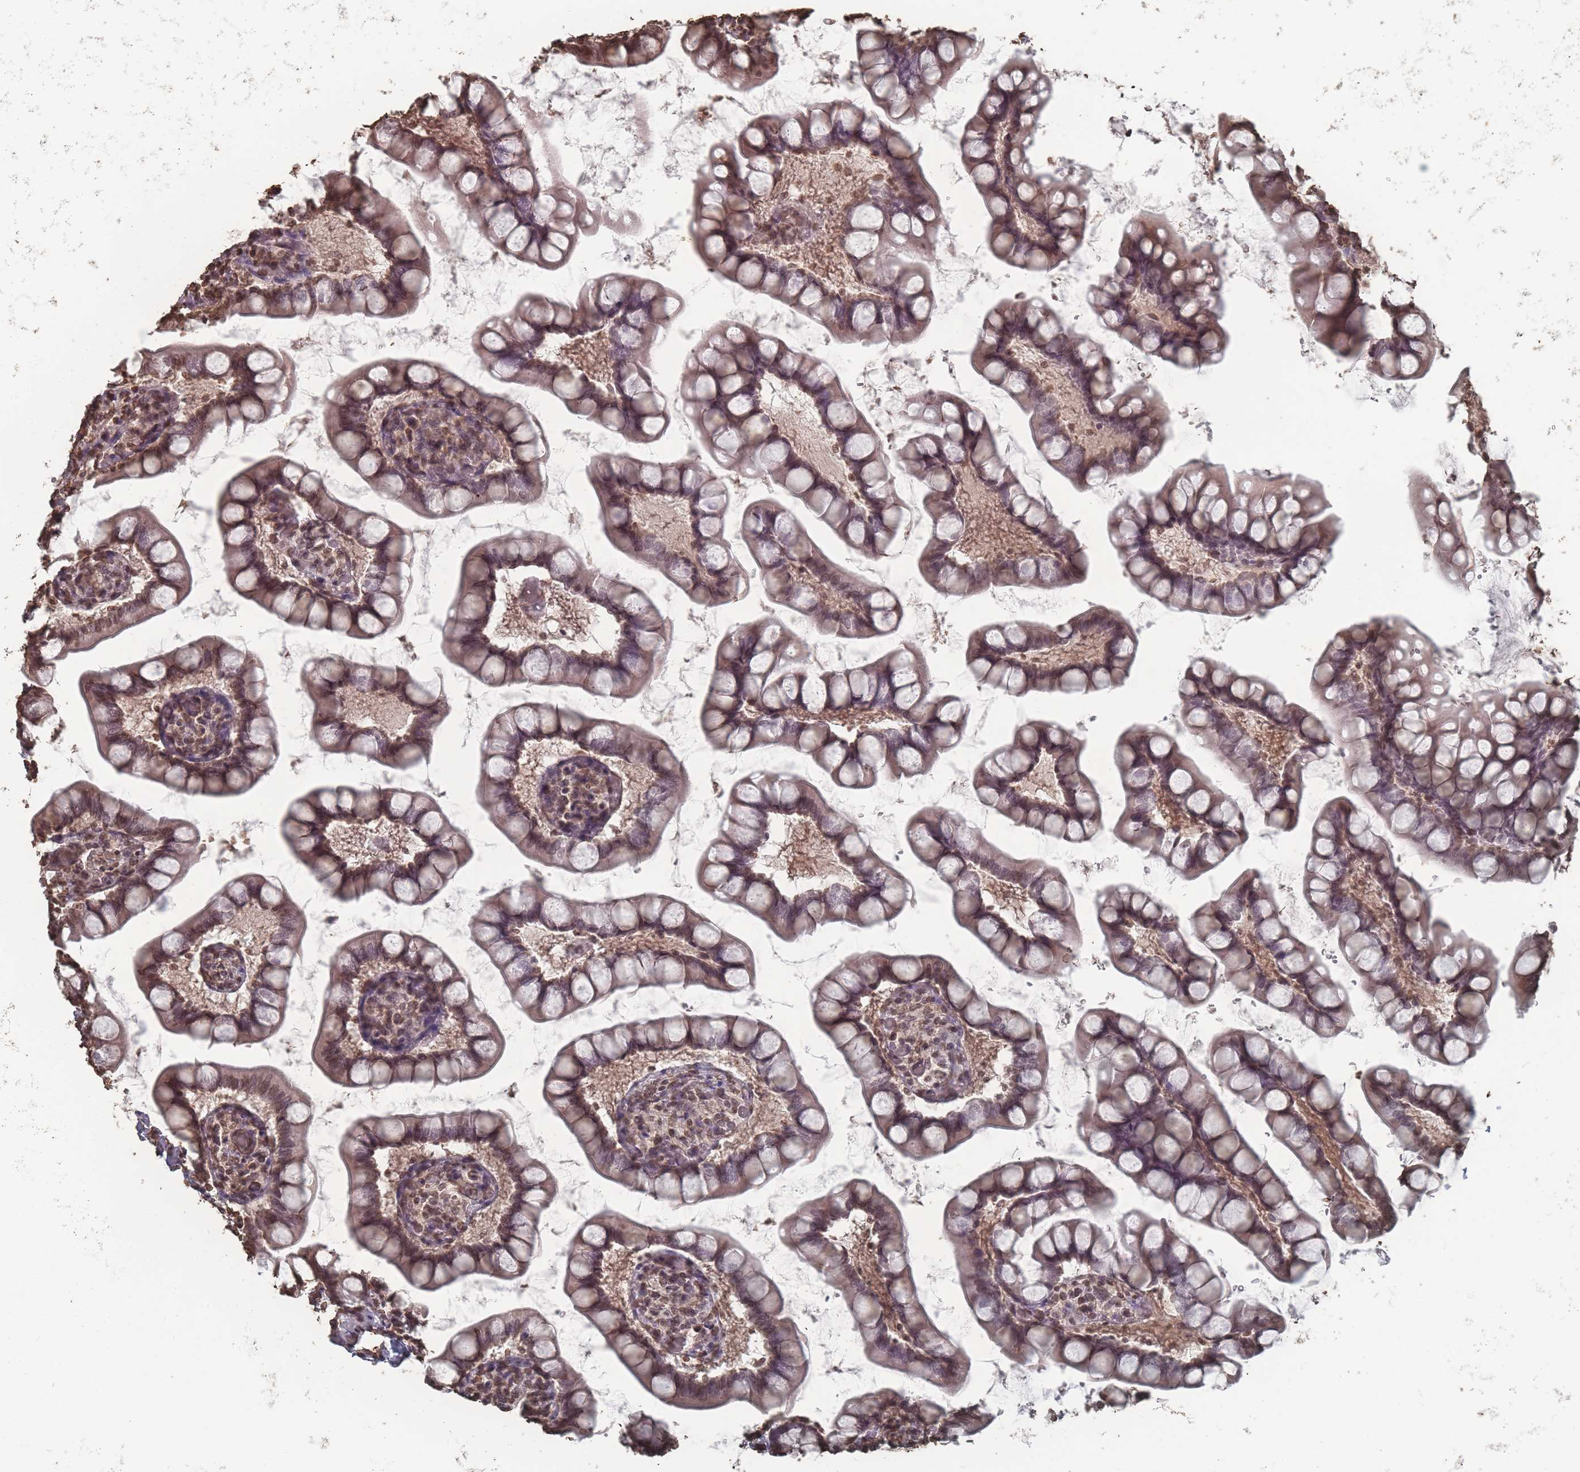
{"staining": {"intensity": "weak", "quantity": "25%-75%", "location": "nuclear"}, "tissue": "small intestine", "cell_type": "Glandular cells", "image_type": "normal", "snomed": [{"axis": "morphology", "description": "Normal tissue, NOS"}, {"axis": "topography", "description": "Small intestine"}], "caption": "An immunohistochemistry (IHC) image of benign tissue is shown. Protein staining in brown labels weak nuclear positivity in small intestine within glandular cells. (DAB (3,3'-diaminobenzidine) IHC with brightfield microscopy, high magnification).", "gene": "PLEKHG5", "patient": {"sex": "male", "age": 52}}